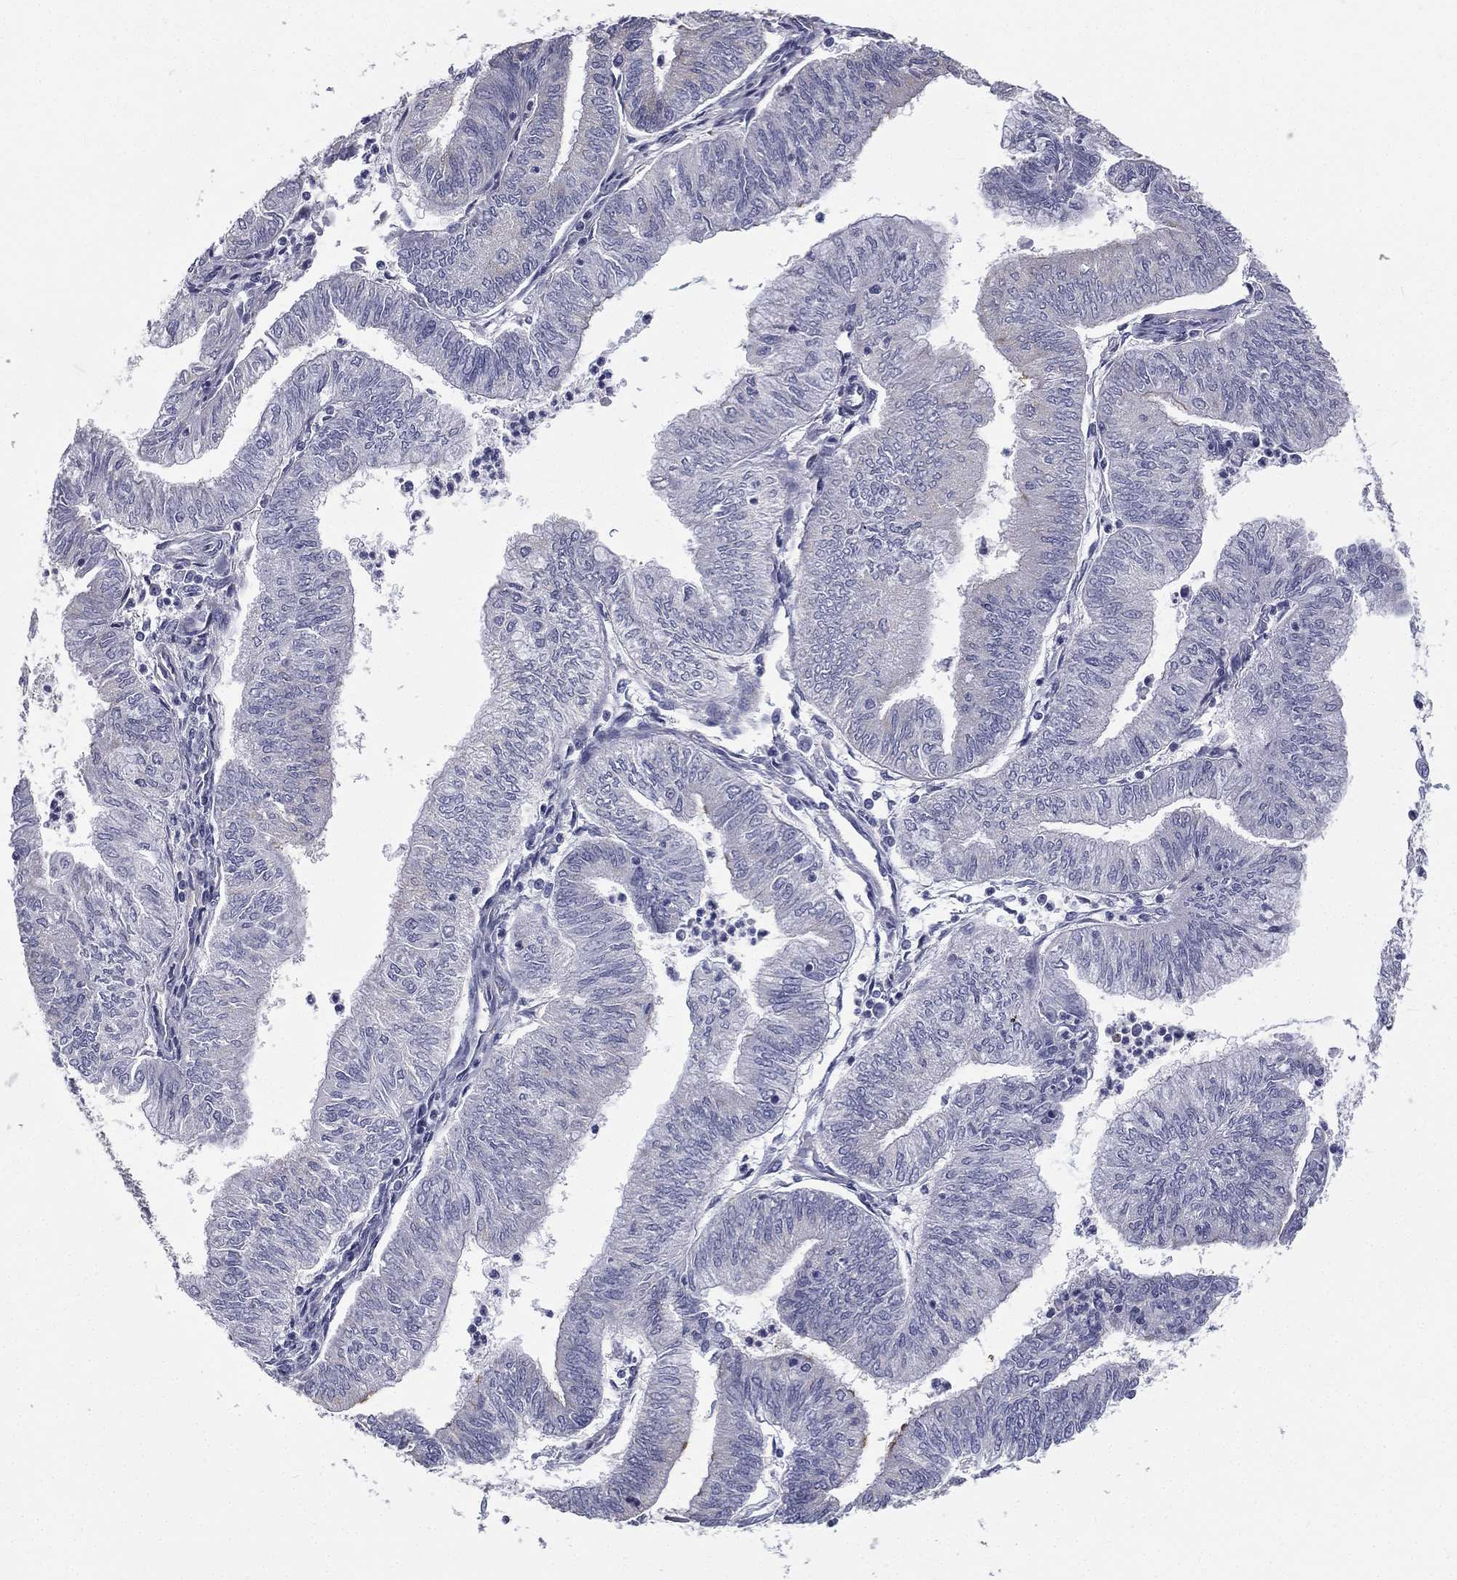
{"staining": {"intensity": "negative", "quantity": "none", "location": "none"}, "tissue": "endometrial cancer", "cell_type": "Tumor cells", "image_type": "cancer", "snomed": [{"axis": "morphology", "description": "Adenocarcinoma, NOS"}, {"axis": "topography", "description": "Endometrium"}], "caption": "Photomicrograph shows no protein positivity in tumor cells of endometrial cancer (adenocarcinoma) tissue.", "gene": "MUC13", "patient": {"sex": "female", "age": 59}}